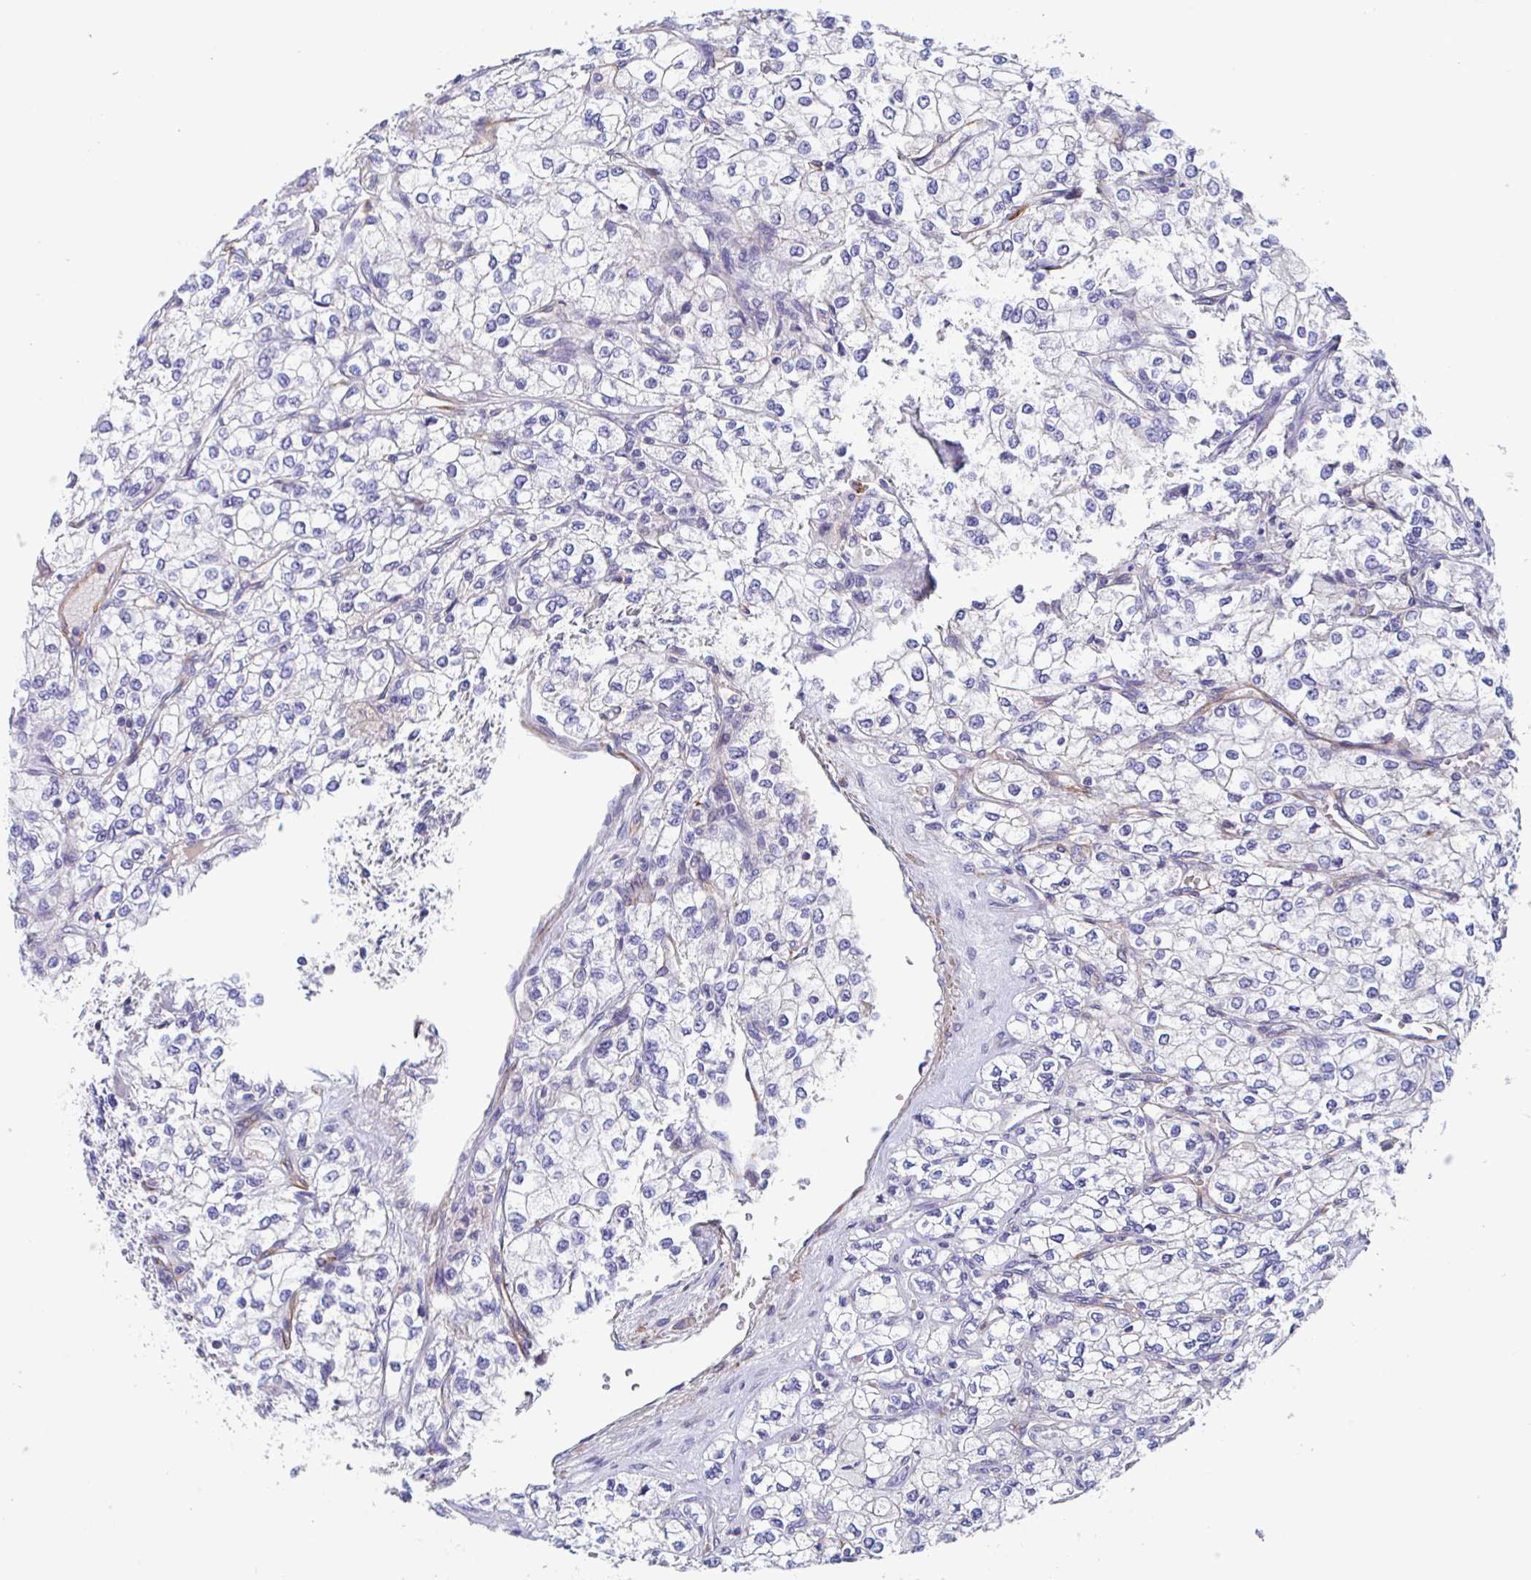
{"staining": {"intensity": "moderate", "quantity": "<25%", "location": "cytoplasmic/membranous"}, "tissue": "renal cancer", "cell_type": "Tumor cells", "image_type": "cancer", "snomed": [{"axis": "morphology", "description": "Adenocarcinoma, NOS"}, {"axis": "topography", "description": "Kidney"}], "caption": "This is an image of IHC staining of renal adenocarcinoma, which shows moderate positivity in the cytoplasmic/membranous of tumor cells.", "gene": "ZNHIT2", "patient": {"sex": "male", "age": 80}}